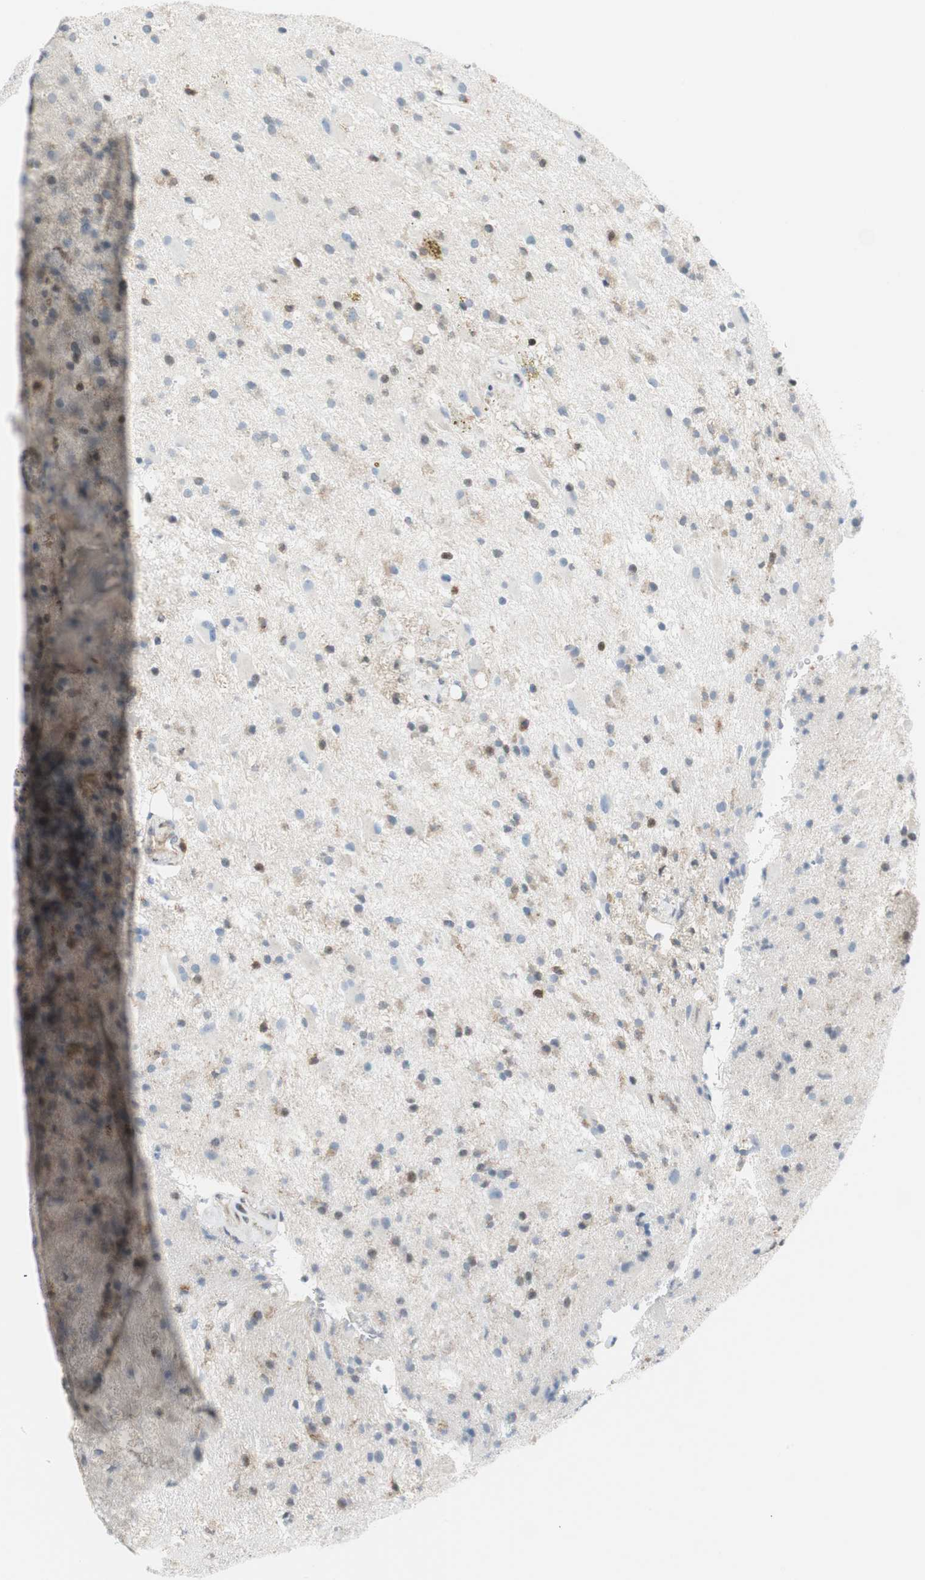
{"staining": {"intensity": "weak", "quantity": "<25%", "location": "cytoplasmic/membranous,nuclear"}, "tissue": "glioma", "cell_type": "Tumor cells", "image_type": "cancer", "snomed": [{"axis": "morphology", "description": "Glioma, malignant, Low grade"}, {"axis": "topography", "description": "Brain"}], "caption": "Photomicrograph shows no significant protein positivity in tumor cells of malignant glioma (low-grade).", "gene": "PPP1CA", "patient": {"sex": "male", "age": 58}}